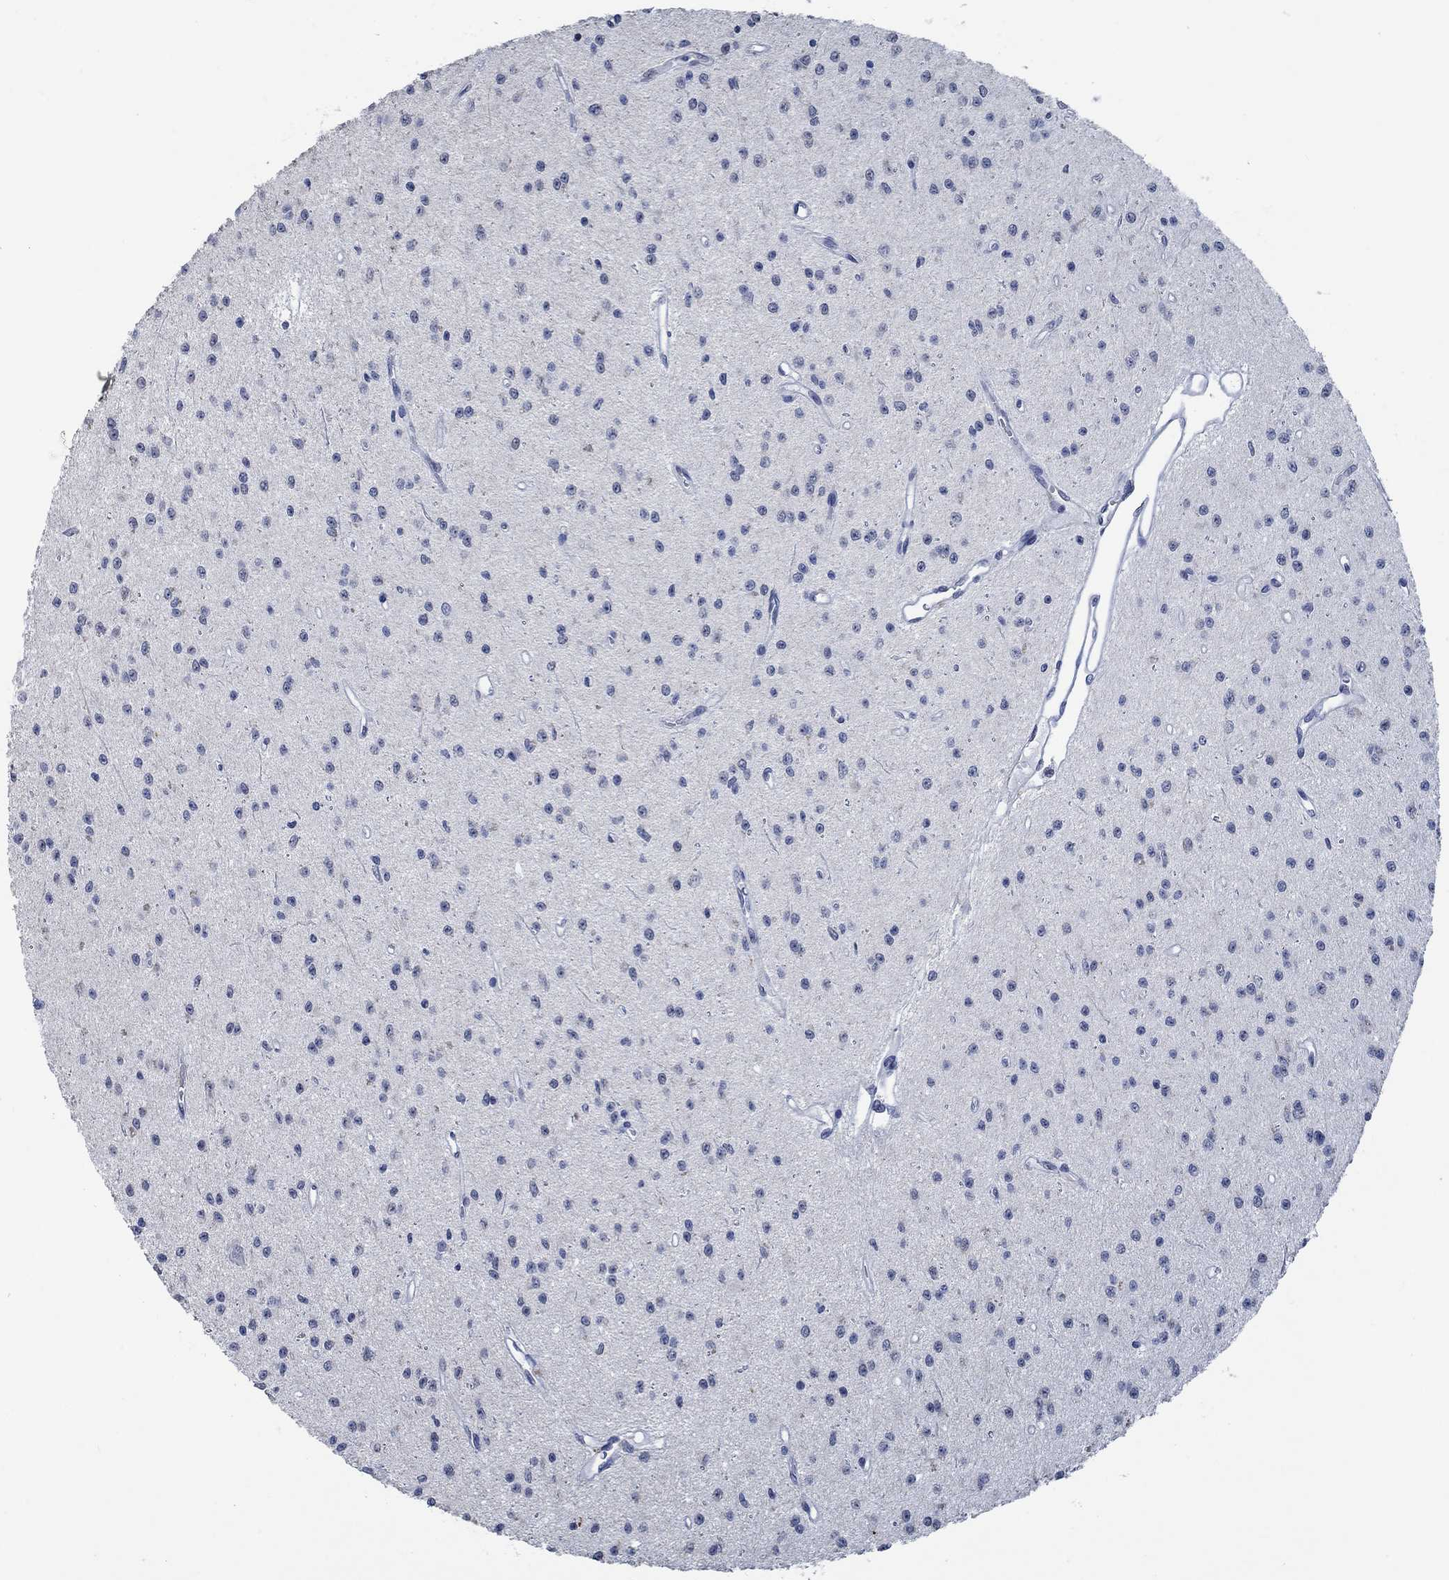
{"staining": {"intensity": "negative", "quantity": "none", "location": "none"}, "tissue": "glioma", "cell_type": "Tumor cells", "image_type": "cancer", "snomed": [{"axis": "morphology", "description": "Glioma, malignant, Low grade"}, {"axis": "topography", "description": "Brain"}], "caption": "IHC photomicrograph of neoplastic tissue: human malignant low-grade glioma stained with DAB (3,3'-diaminobenzidine) reveals no significant protein staining in tumor cells.", "gene": "OBSCN", "patient": {"sex": "female", "age": 45}}